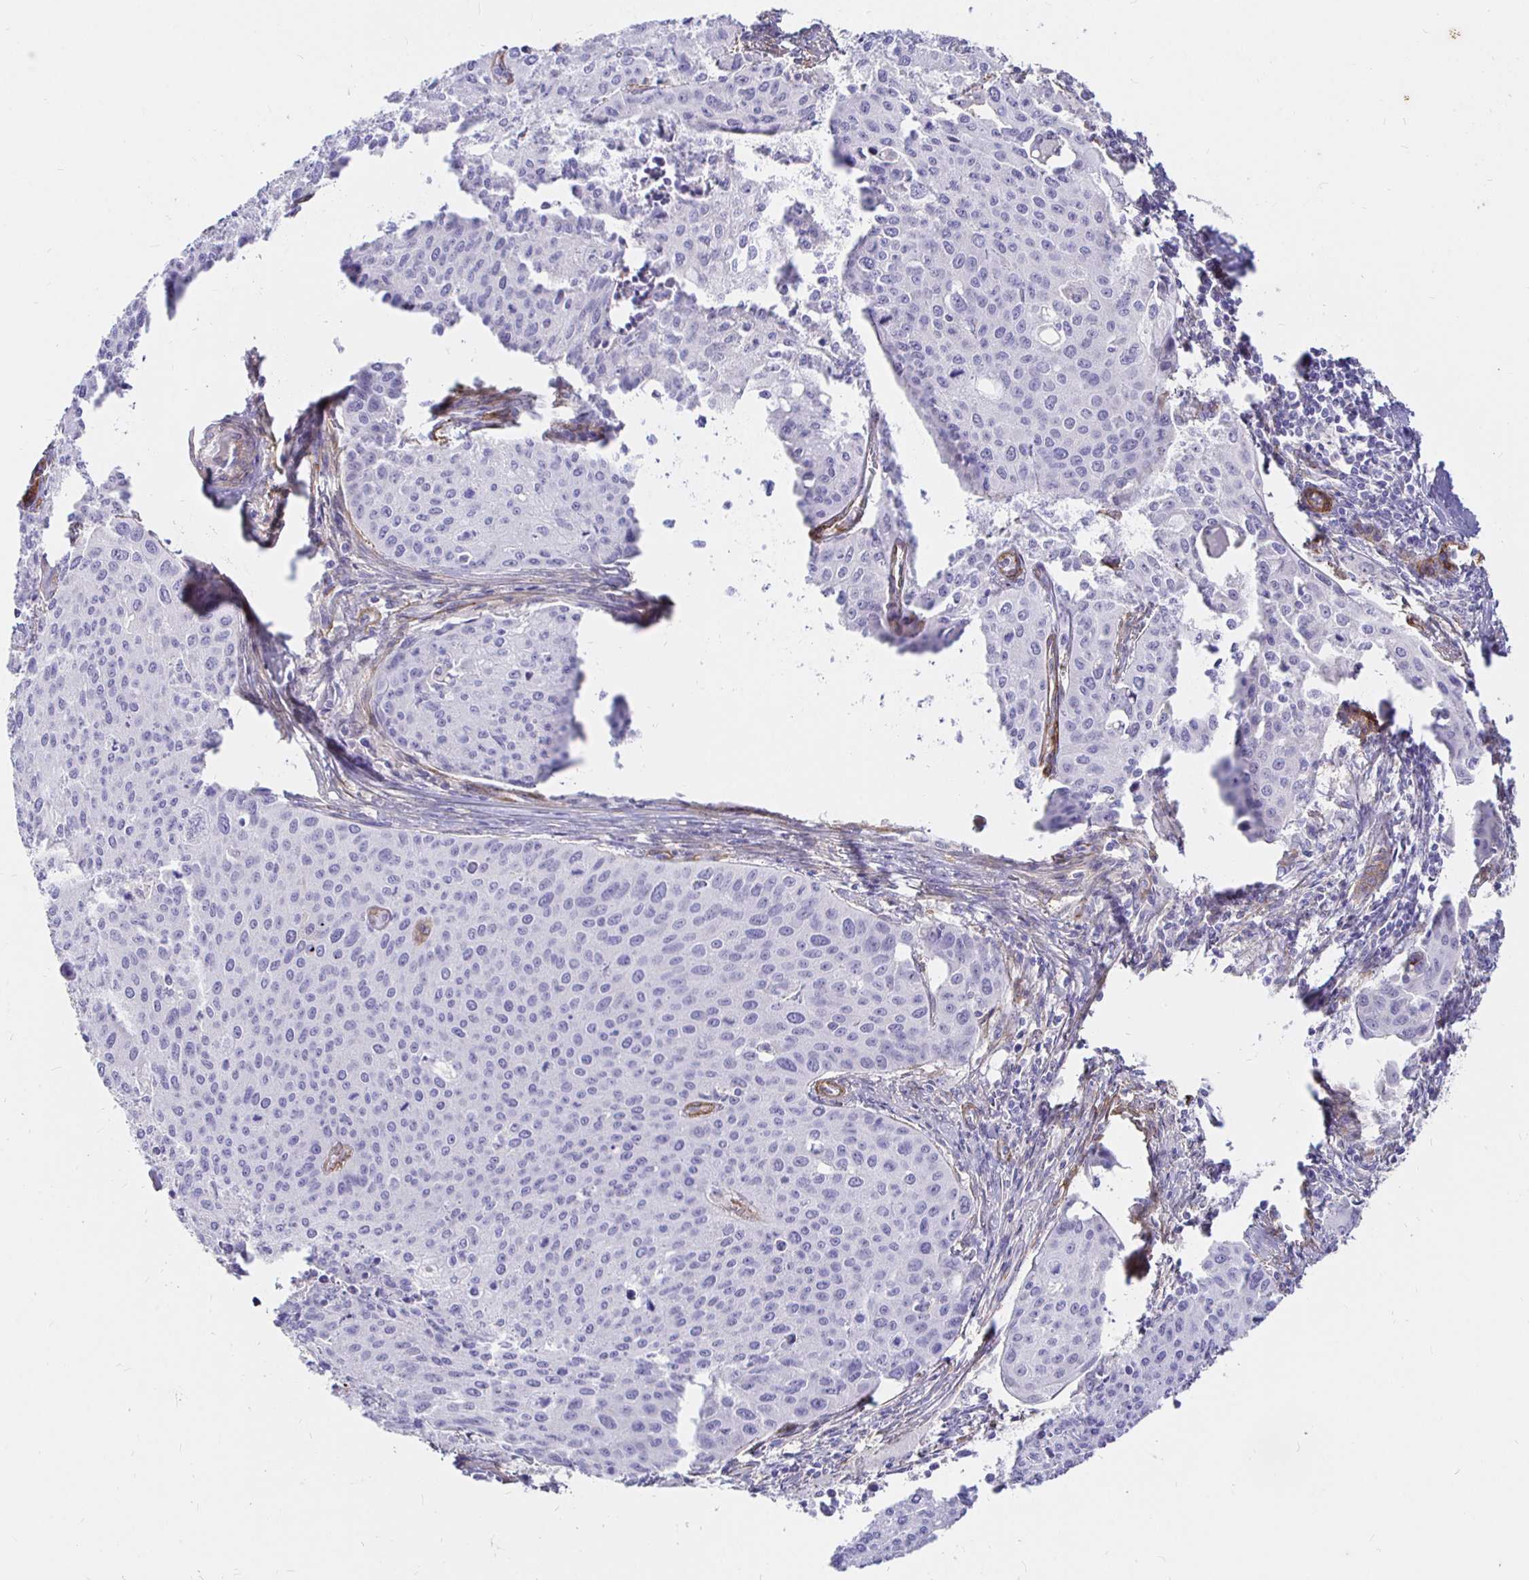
{"staining": {"intensity": "negative", "quantity": "none", "location": "none"}, "tissue": "cervical cancer", "cell_type": "Tumor cells", "image_type": "cancer", "snomed": [{"axis": "morphology", "description": "Squamous cell carcinoma, NOS"}, {"axis": "topography", "description": "Cervix"}], "caption": "DAB immunohistochemical staining of cervical cancer exhibits no significant staining in tumor cells.", "gene": "PALM2AKAP2", "patient": {"sex": "female", "age": 38}}